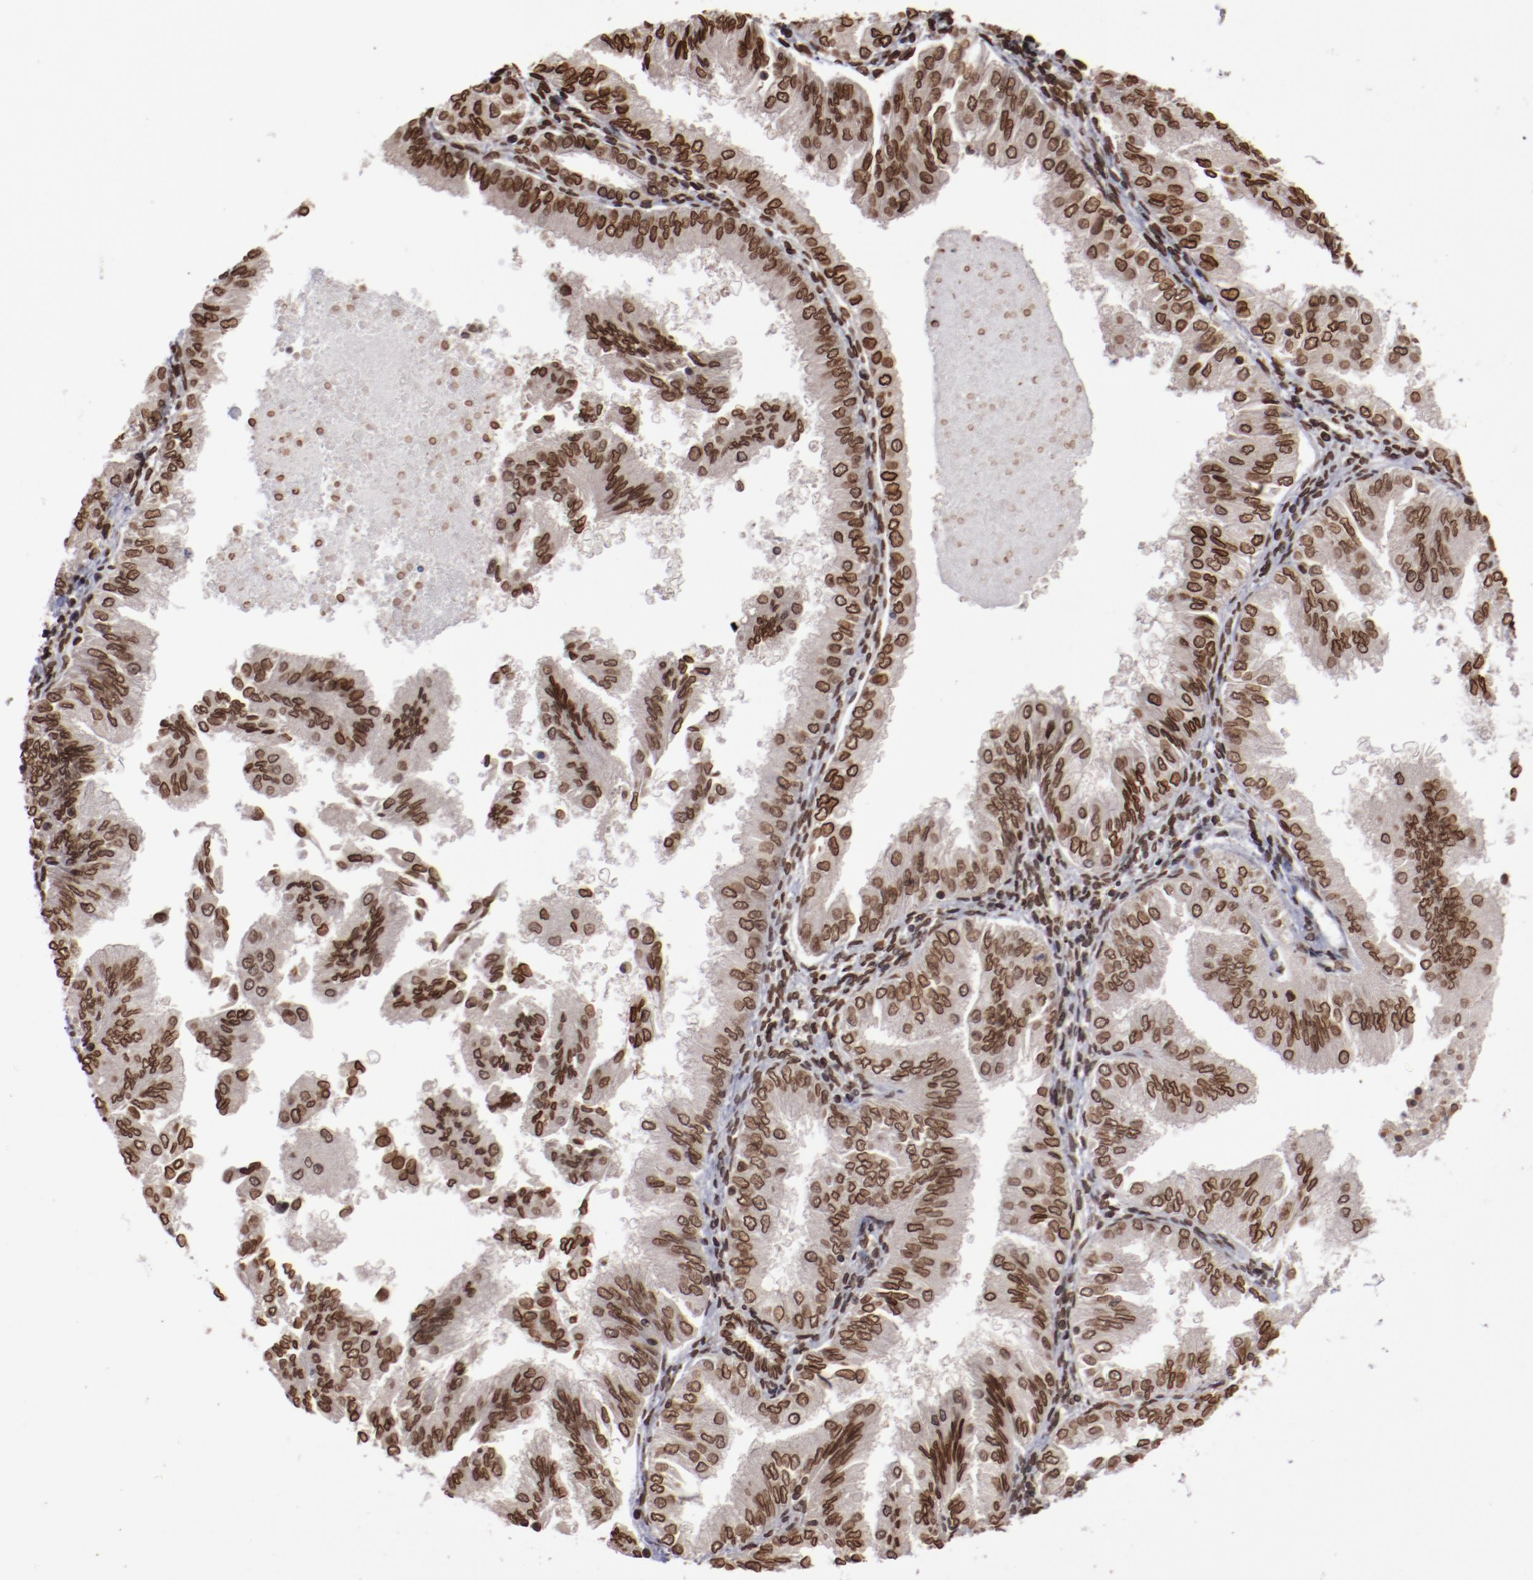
{"staining": {"intensity": "strong", "quantity": ">75%", "location": "nuclear"}, "tissue": "endometrial cancer", "cell_type": "Tumor cells", "image_type": "cancer", "snomed": [{"axis": "morphology", "description": "Adenocarcinoma, NOS"}, {"axis": "topography", "description": "Endometrium"}], "caption": "Human endometrial cancer (adenocarcinoma) stained for a protein (brown) exhibits strong nuclear positive positivity in about >75% of tumor cells.", "gene": "AKT1", "patient": {"sex": "female", "age": 53}}